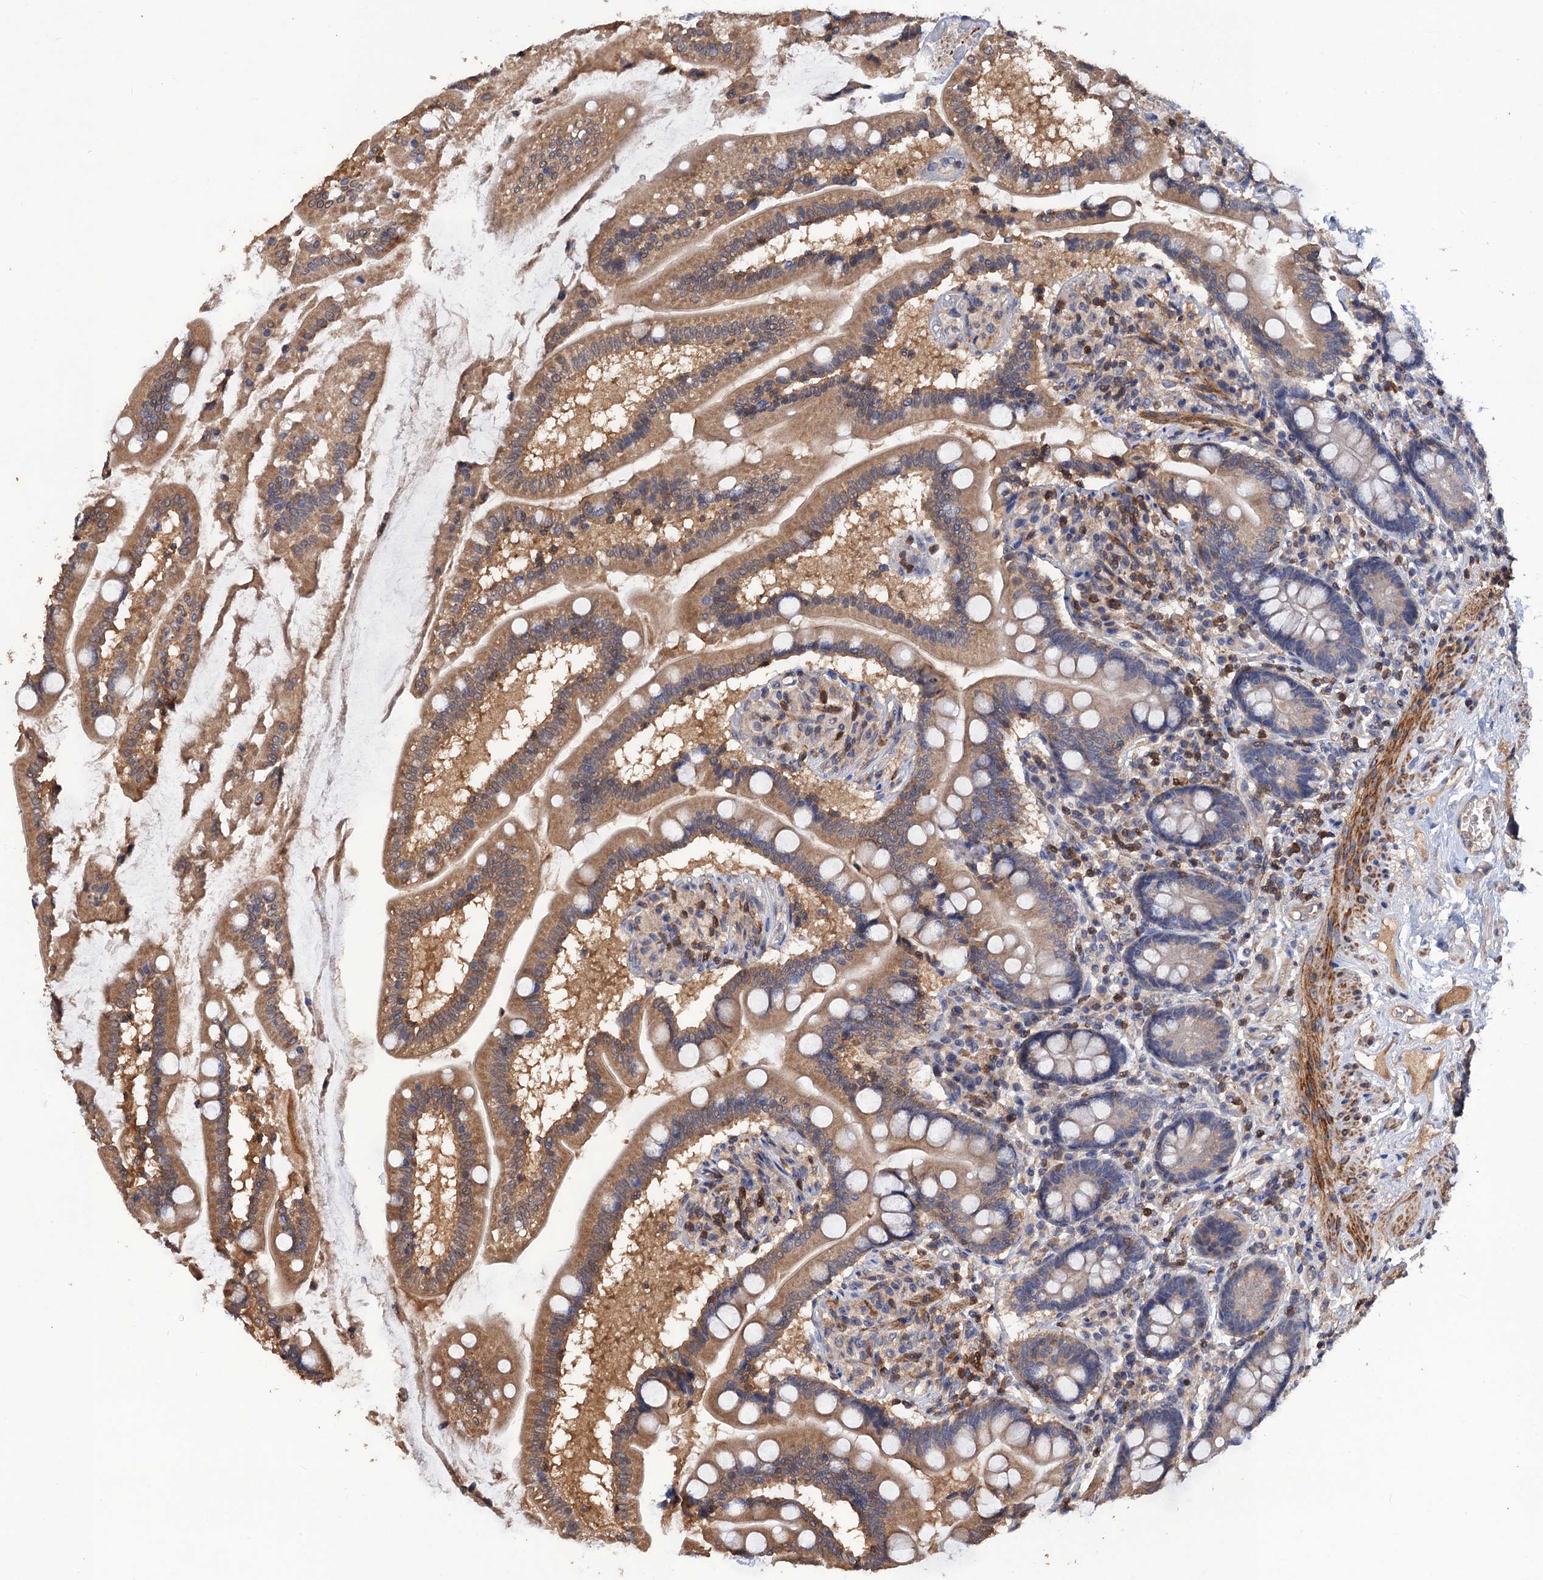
{"staining": {"intensity": "moderate", "quantity": ">75%", "location": "cytoplasmic/membranous"}, "tissue": "small intestine", "cell_type": "Glandular cells", "image_type": "normal", "snomed": [{"axis": "morphology", "description": "Normal tissue, NOS"}, {"axis": "topography", "description": "Small intestine"}], "caption": "Immunohistochemical staining of unremarkable small intestine exhibits medium levels of moderate cytoplasmic/membranous expression in about >75% of glandular cells.", "gene": "DGKA", "patient": {"sex": "female", "age": 64}}